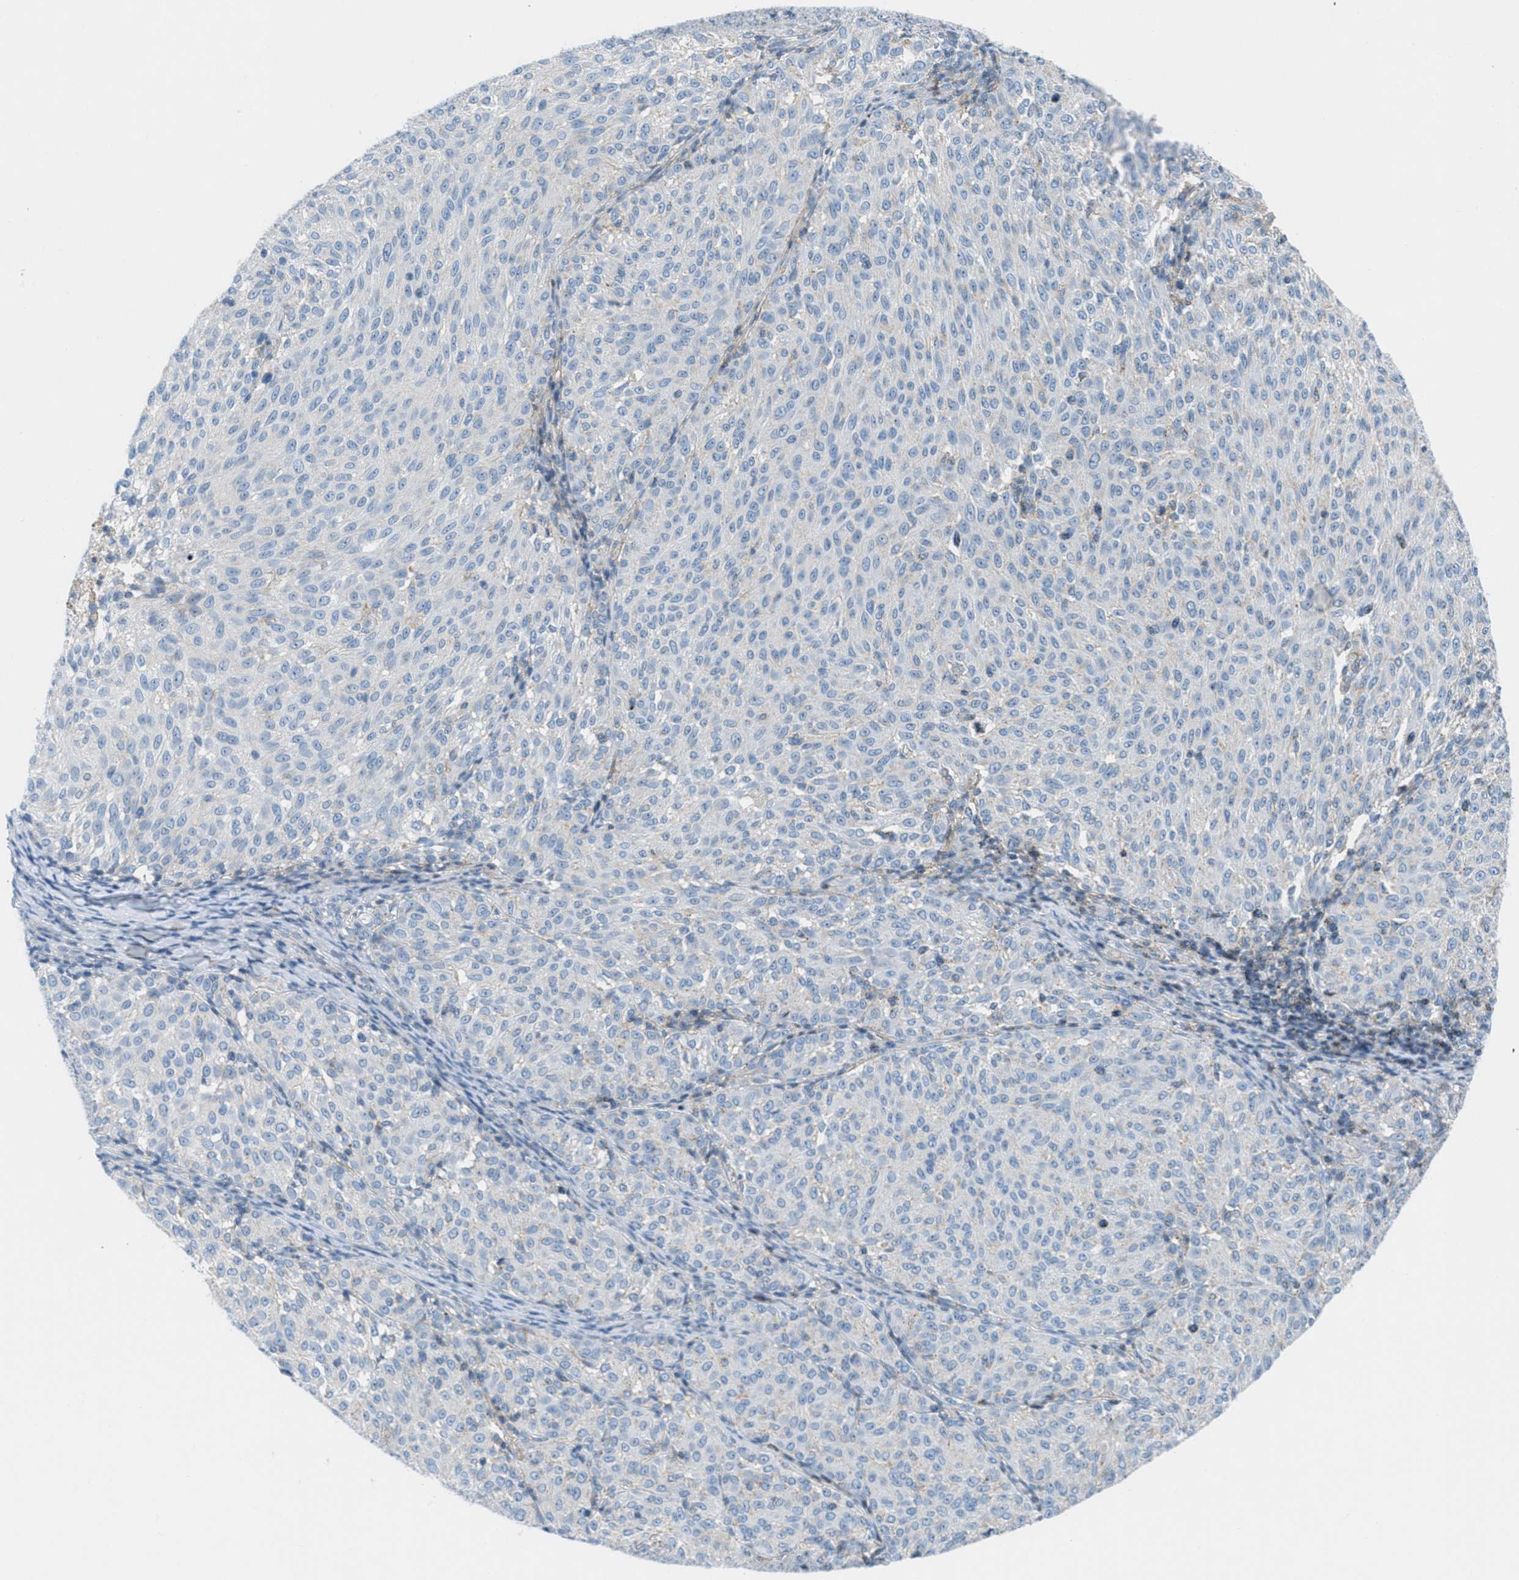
{"staining": {"intensity": "weak", "quantity": "<25%", "location": "cytoplasmic/membranous"}, "tissue": "melanoma", "cell_type": "Tumor cells", "image_type": "cancer", "snomed": [{"axis": "morphology", "description": "Malignant melanoma, NOS"}, {"axis": "topography", "description": "Skin"}], "caption": "This photomicrograph is of melanoma stained with immunohistochemistry to label a protein in brown with the nuclei are counter-stained blue. There is no expression in tumor cells.", "gene": "MFSD13A", "patient": {"sex": "female", "age": 72}}